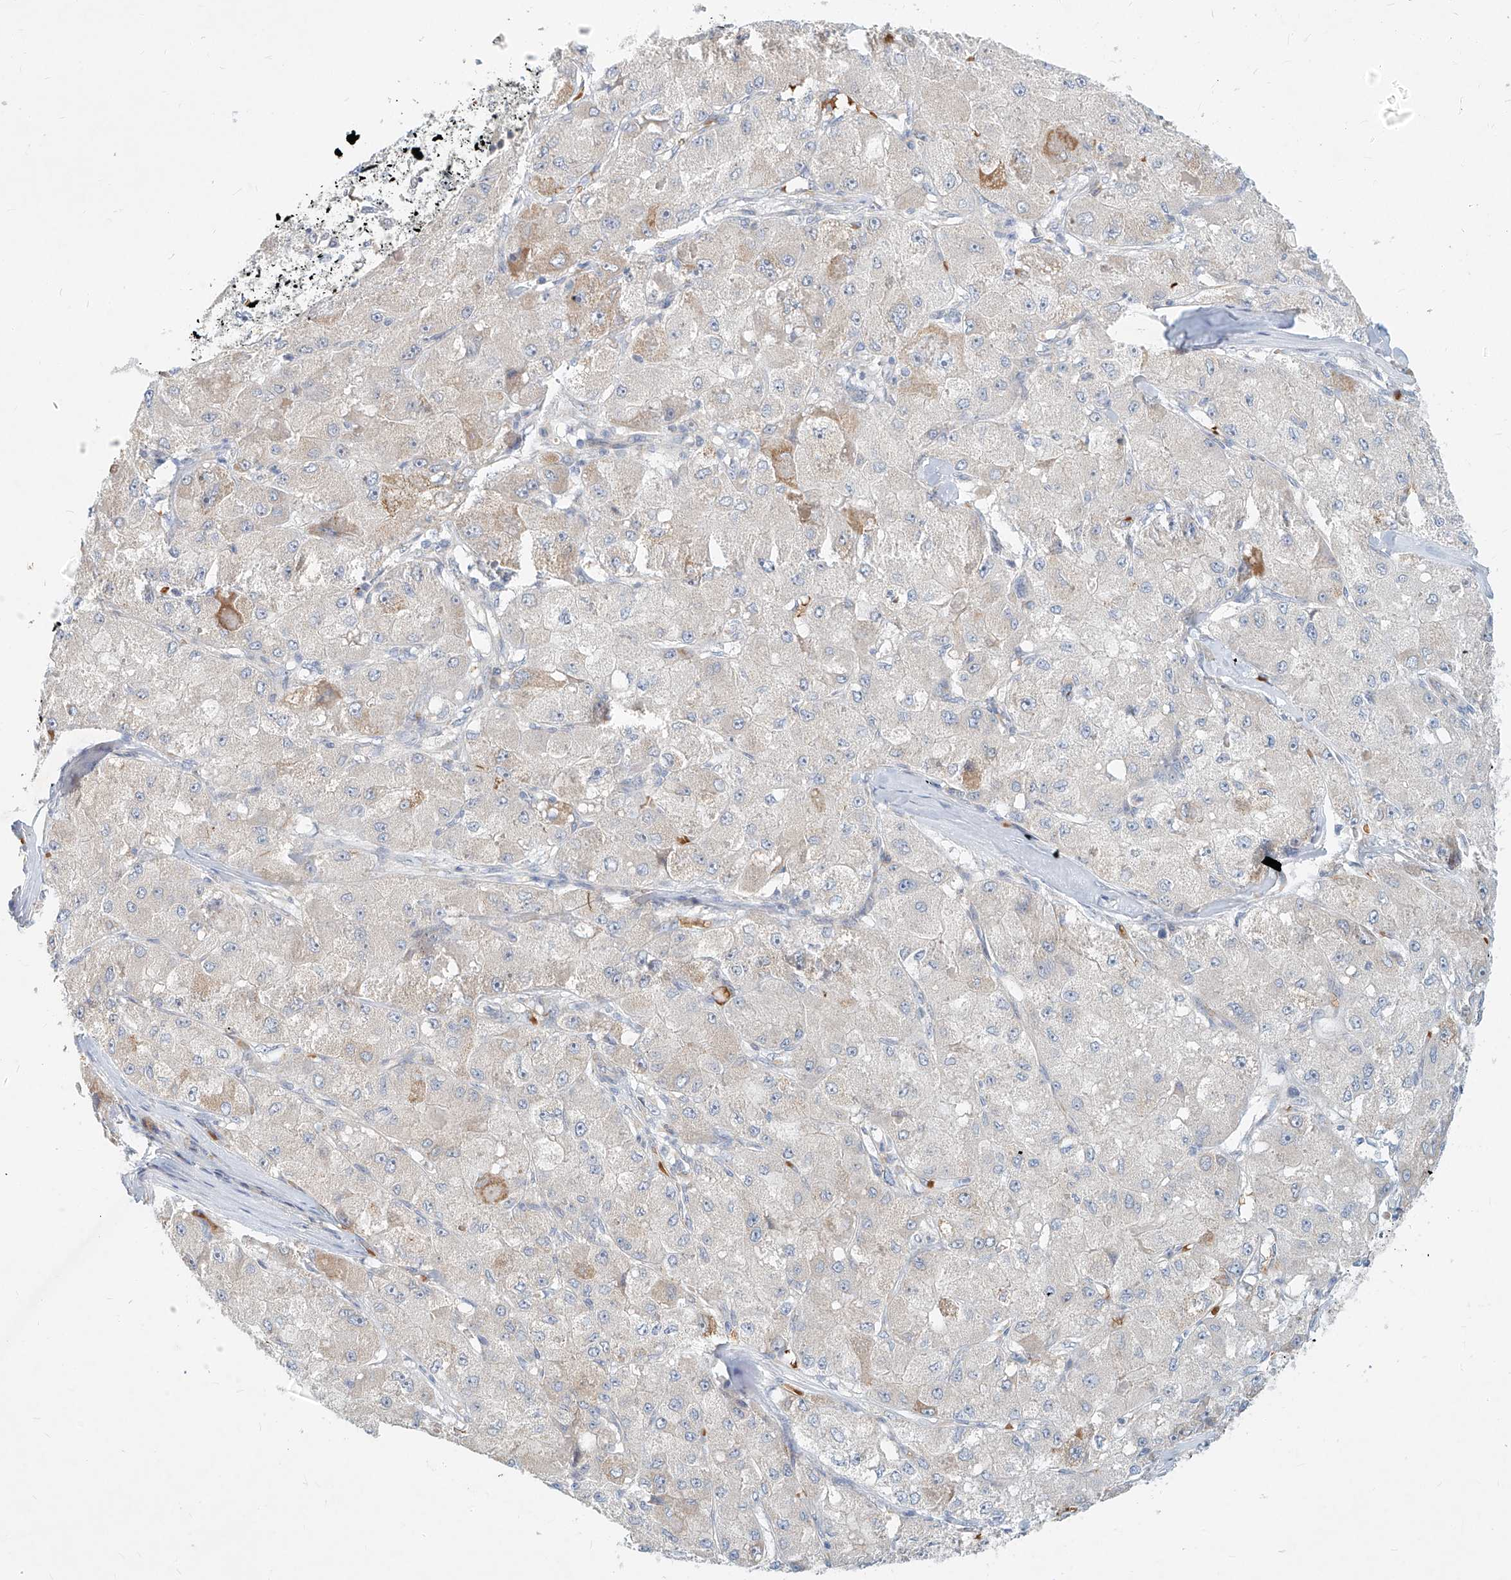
{"staining": {"intensity": "weak", "quantity": "<25%", "location": "cytoplasmic/membranous"}, "tissue": "liver cancer", "cell_type": "Tumor cells", "image_type": "cancer", "snomed": [{"axis": "morphology", "description": "Carcinoma, Hepatocellular, NOS"}, {"axis": "topography", "description": "Liver"}], "caption": "Immunohistochemistry image of human liver cancer (hepatocellular carcinoma) stained for a protein (brown), which reveals no staining in tumor cells.", "gene": "SYTL3", "patient": {"sex": "male", "age": 80}}